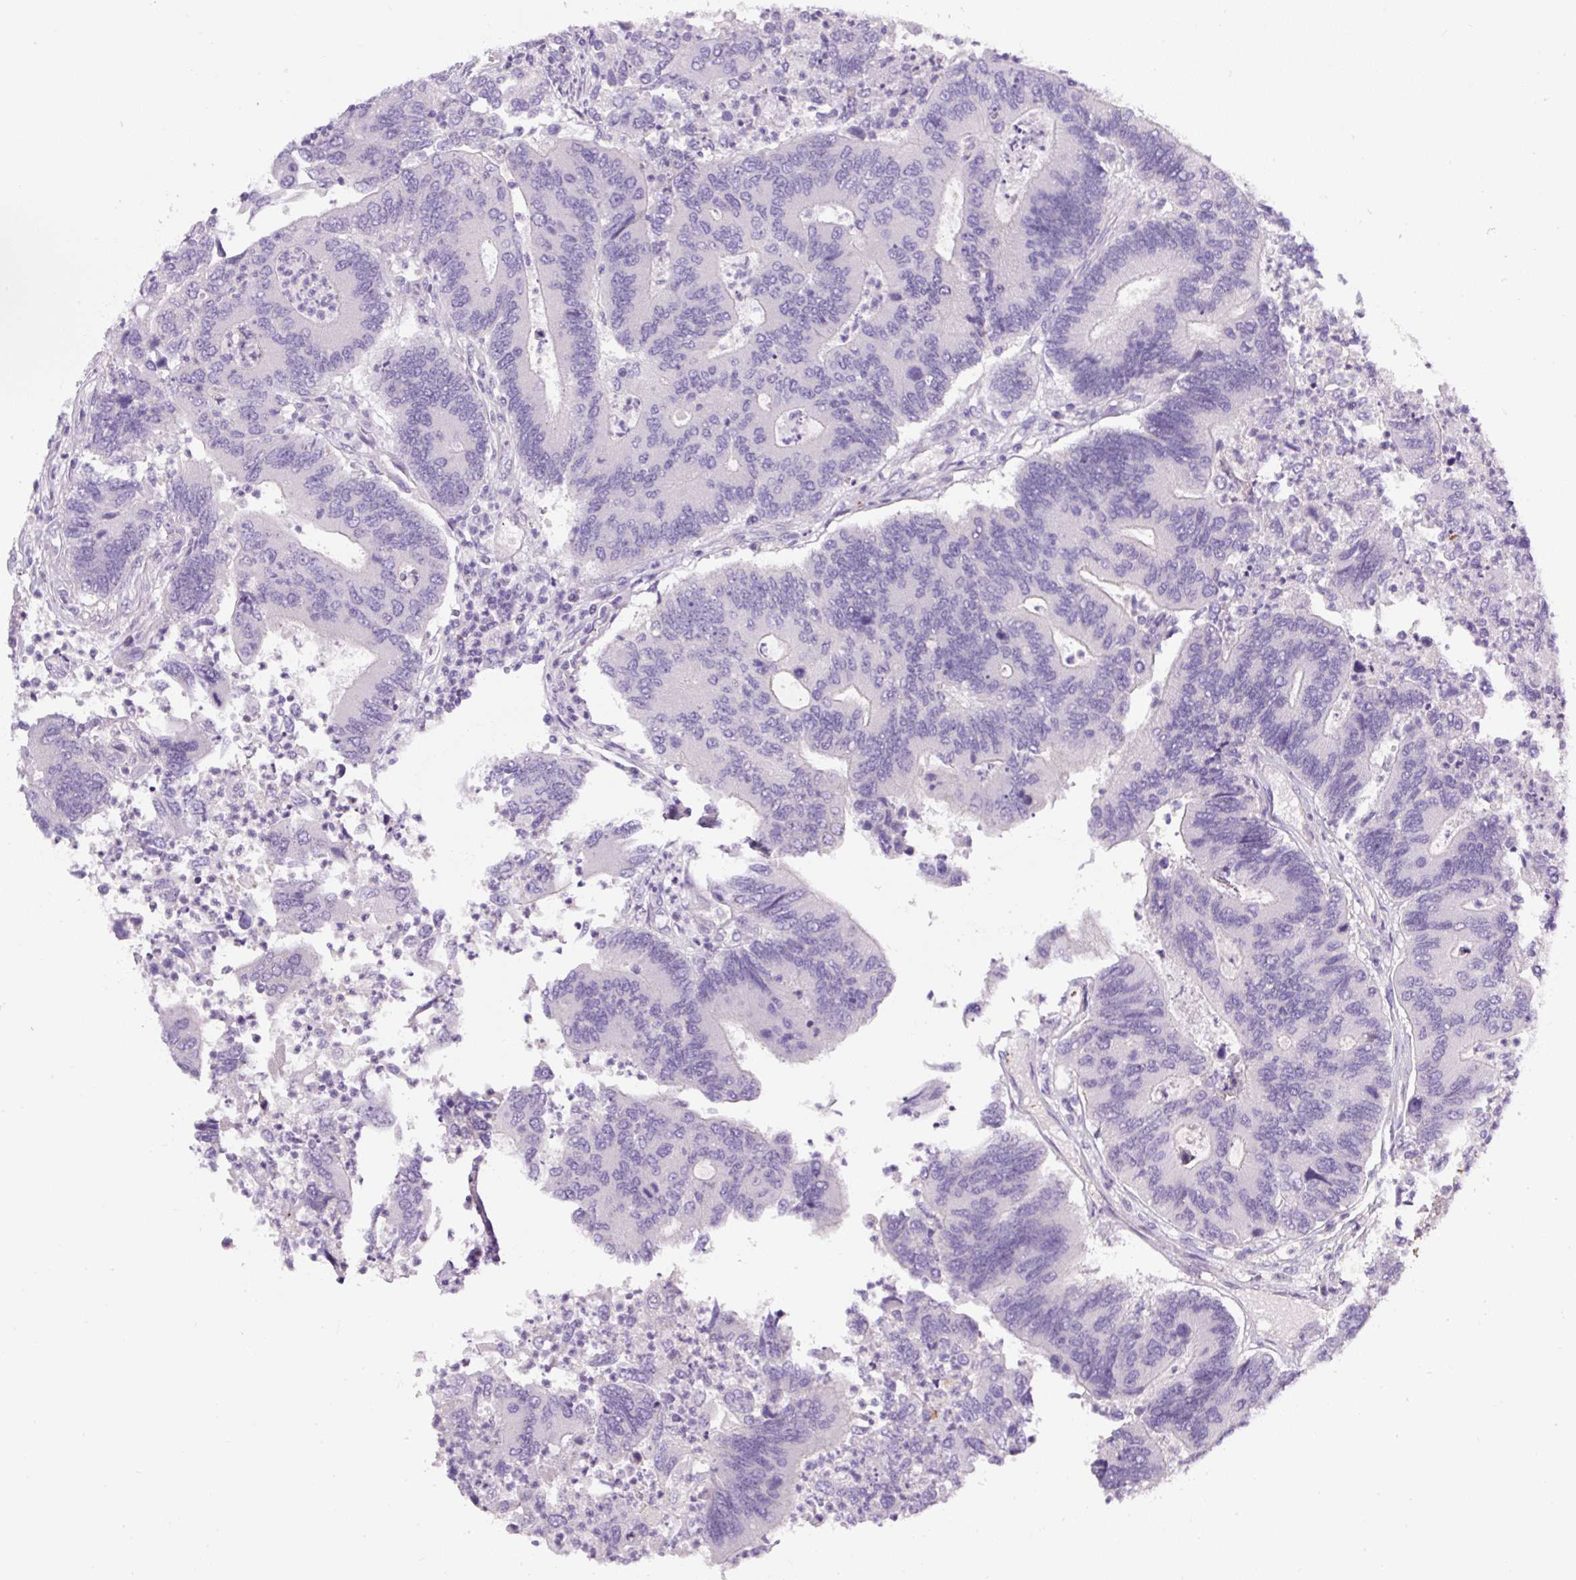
{"staining": {"intensity": "negative", "quantity": "none", "location": "none"}, "tissue": "colorectal cancer", "cell_type": "Tumor cells", "image_type": "cancer", "snomed": [{"axis": "morphology", "description": "Adenocarcinoma, NOS"}, {"axis": "topography", "description": "Colon"}], "caption": "Tumor cells are negative for protein expression in human colorectal cancer.", "gene": "OR14A2", "patient": {"sex": "female", "age": 67}}